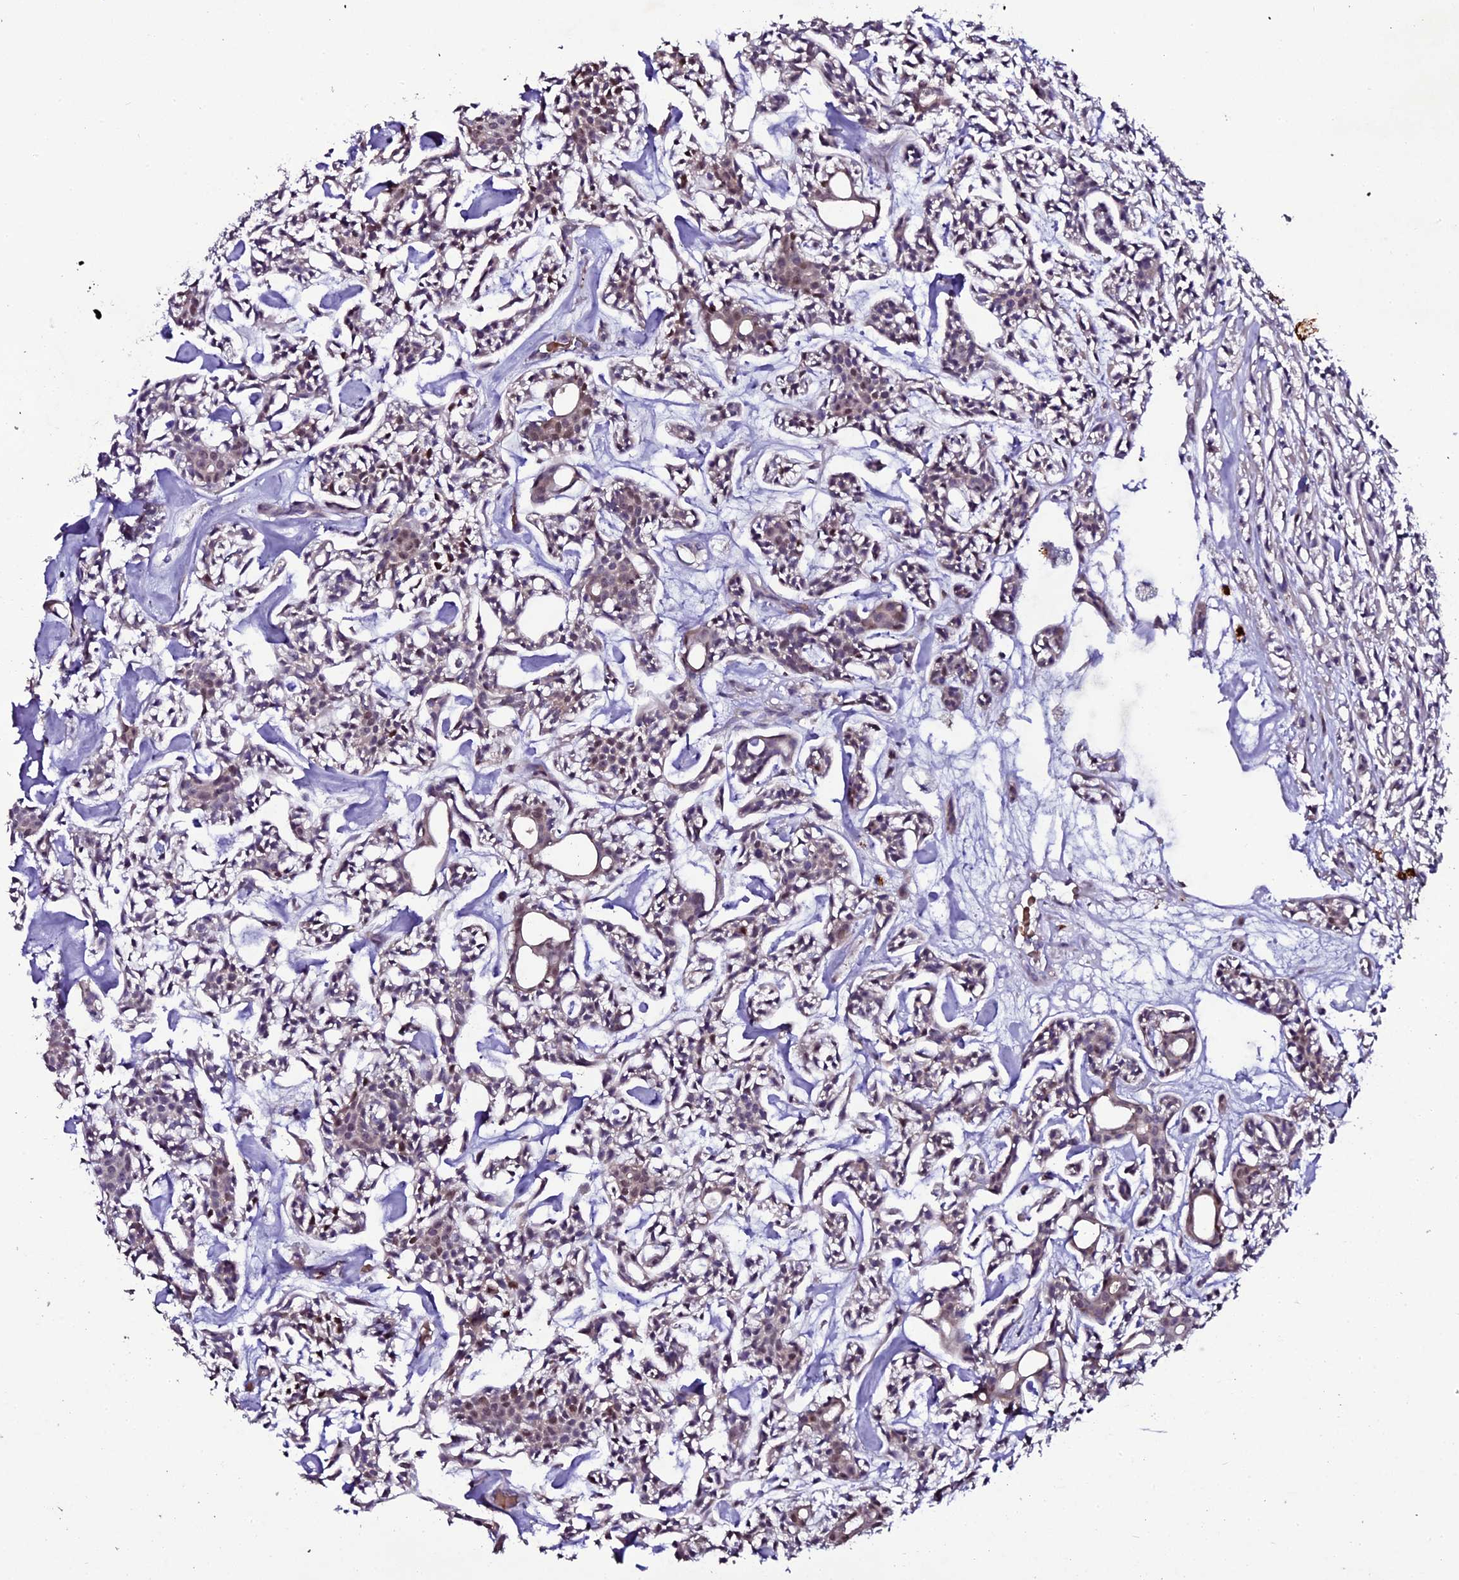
{"staining": {"intensity": "weak", "quantity": "<25%", "location": "cytoplasmic/membranous"}, "tissue": "head and neck cancer", "cell_type": "Tumor cells", "image_type": "cancer", "snomed": [{"axis": "morphology", "description": "Adenocarcinoma, NOS"}, {"axis": "topography", "description": "Salivary gland"}, {"axis": "topography", "description": "Head-Neck"}], "caption": "This is a image of immunohistochemistry staining of head and neck cancer (adenocarcinoma), which shows no staining in tumor cells. Brightfield microscopy of IHC stained with DAB (3,3'-diaminobenzidine) (brown) and hematoxylin (blue), captured at high magnification.", "gene": "MEX3C", "patient": {"sex": "male", "age": 55}}